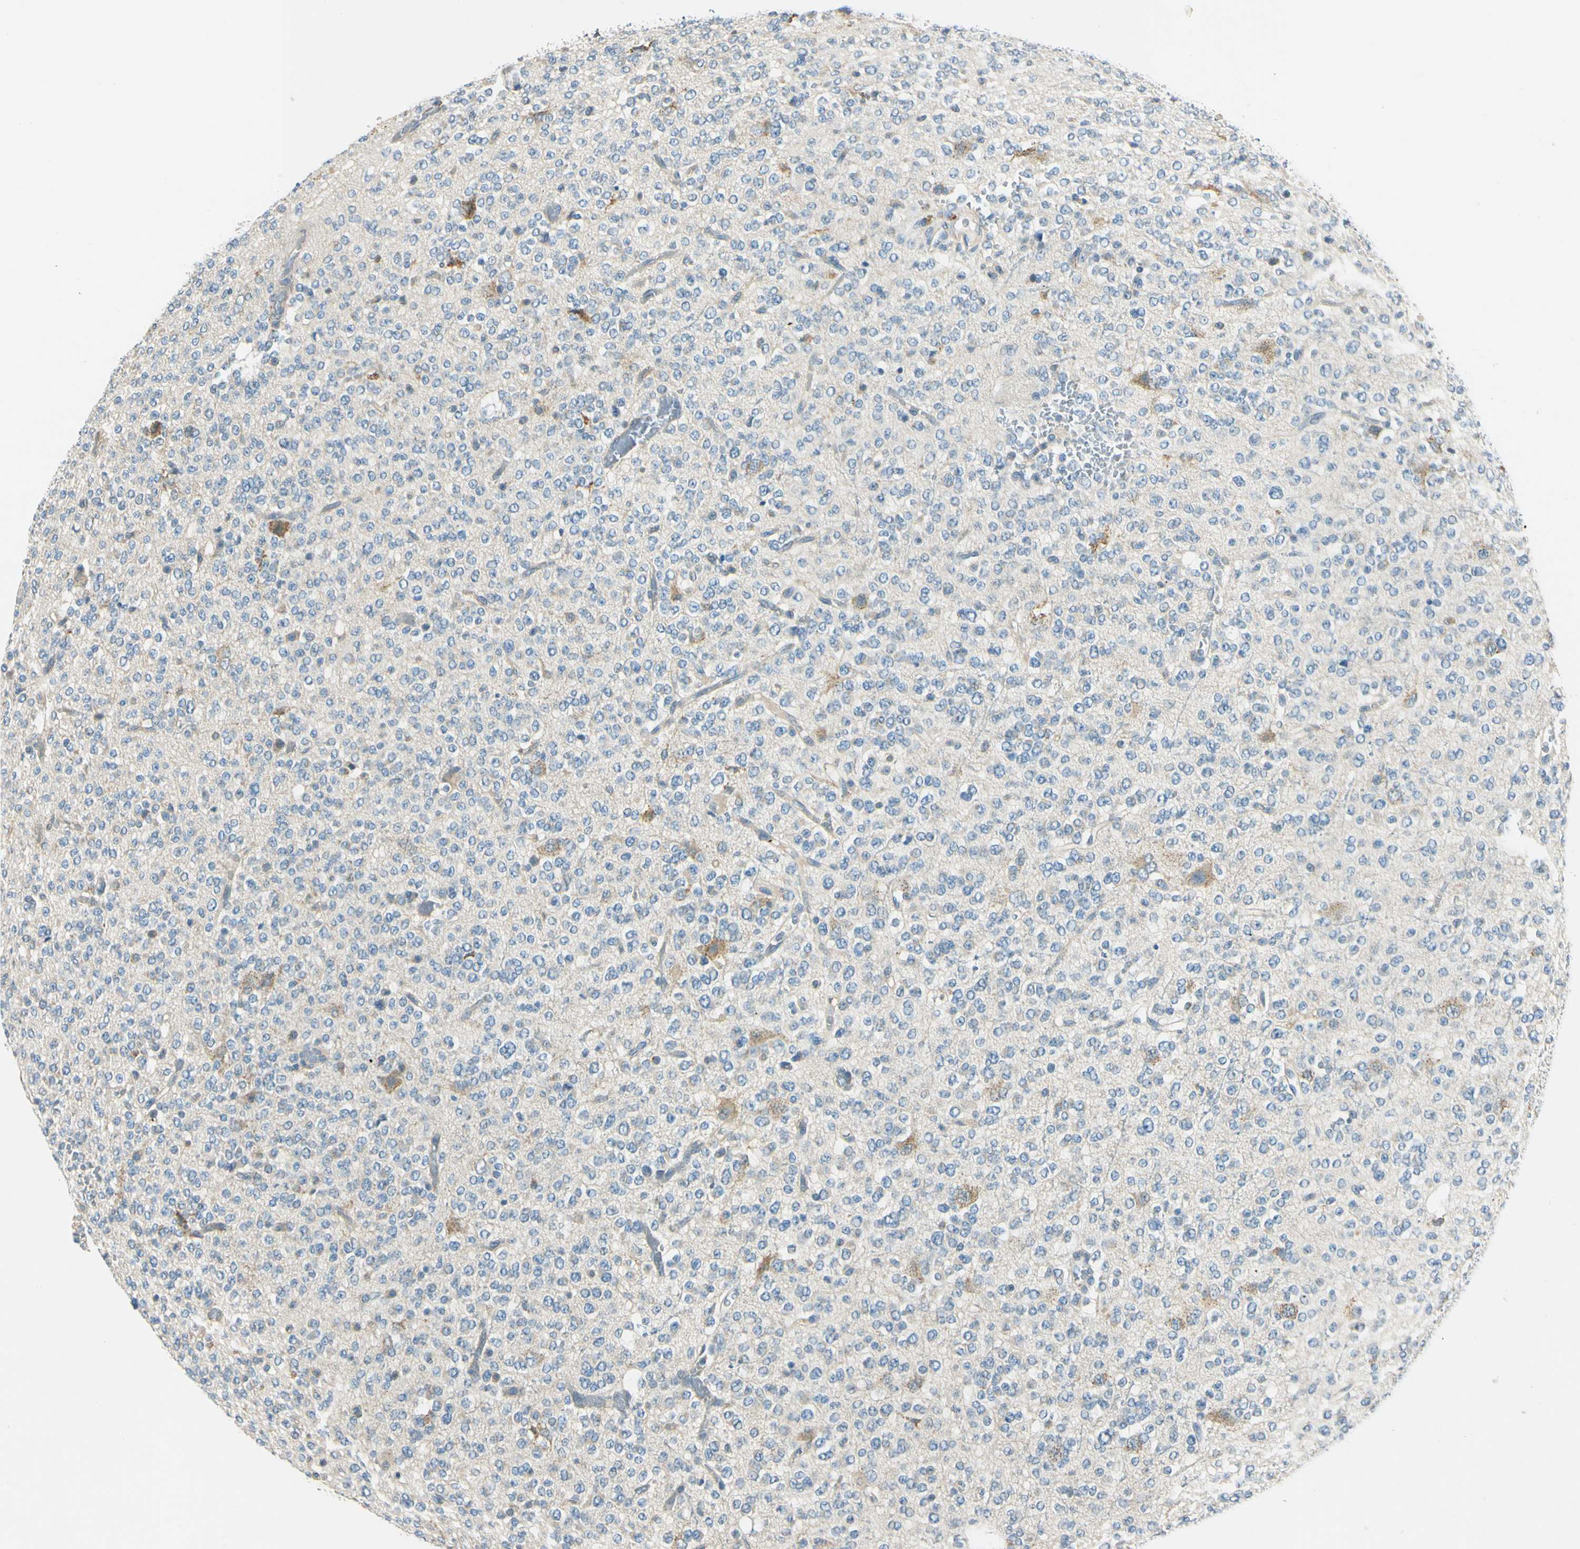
{"staining": {"intensity": "negative", "quantity": "none", "location": "none"}, "tissue": "glioma", "cell_type": "Tumor cells", "image_type": "cancer", "snomed": [{"axis": "morphology", "description": "Glioma, malignant, Low grade"}, {"axis": "topography", "description": "Brain"}], "caption": "Immunohistochemistry (IHC) of glioma shows no staining in tumor cells.", "gene": "LAMA3", "patient": {"sex": "male", "age": 38}}